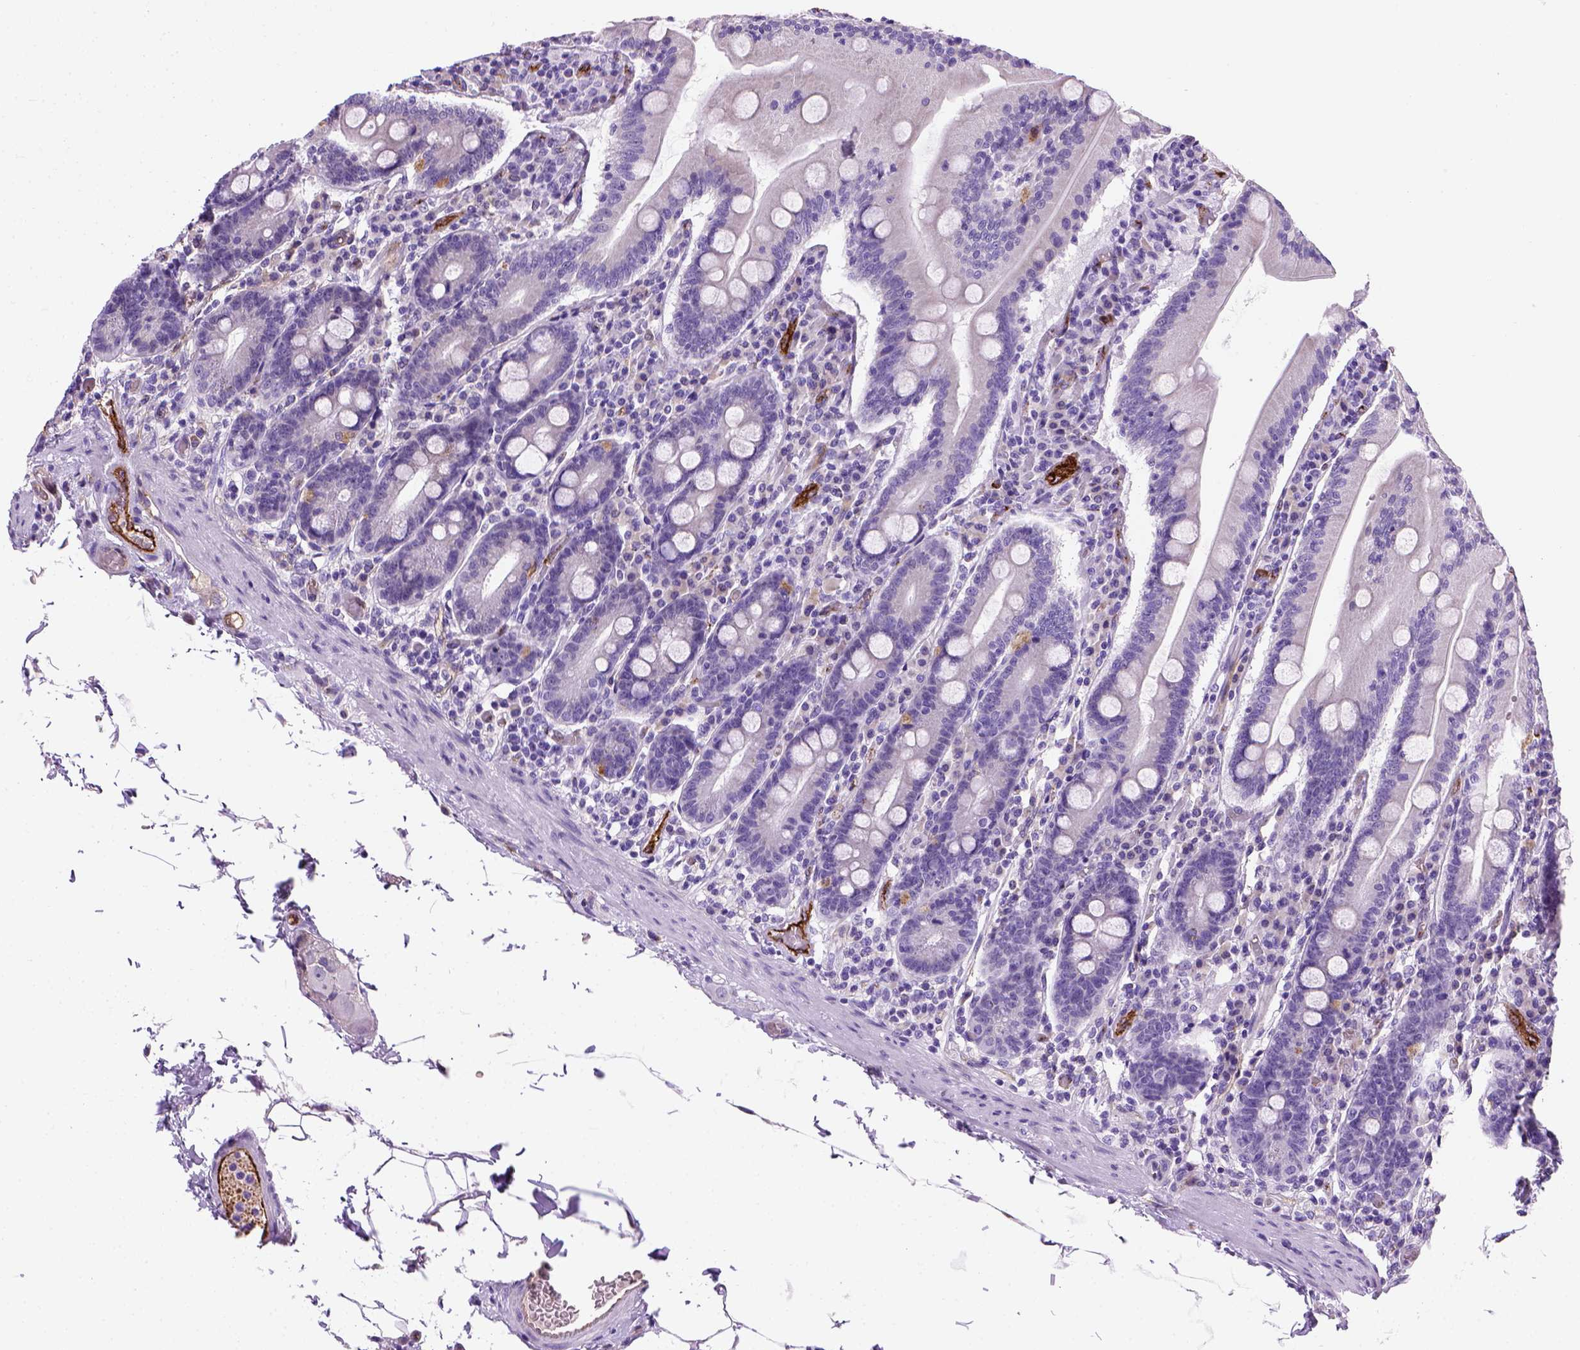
{"staining": {"intensity": "negative", "quantity": "none", "location": "none"}, "tissue": "small intestine", "cell_type": "Glandular cells", "image_type": "normal", "snomed": [{"axis": "morphology", "description": "Normal tissue, NOS"}, {"axis": "topography", "description": "Small intestine"}], "caption": "This image is of unremarkable small intestine stained with immunohistochemistry (IHC) to label a protein in brown with the nuclei are counter-stained blue. There is no positivity in glandular cells. (Stains: DAB immunohistochemistry (IHC) with hematoxylin counter stain, Microscopy: brightfield microscopy at high magnification).", "gene": "VWF", "patient": {"sex": "male", "age": 37}}